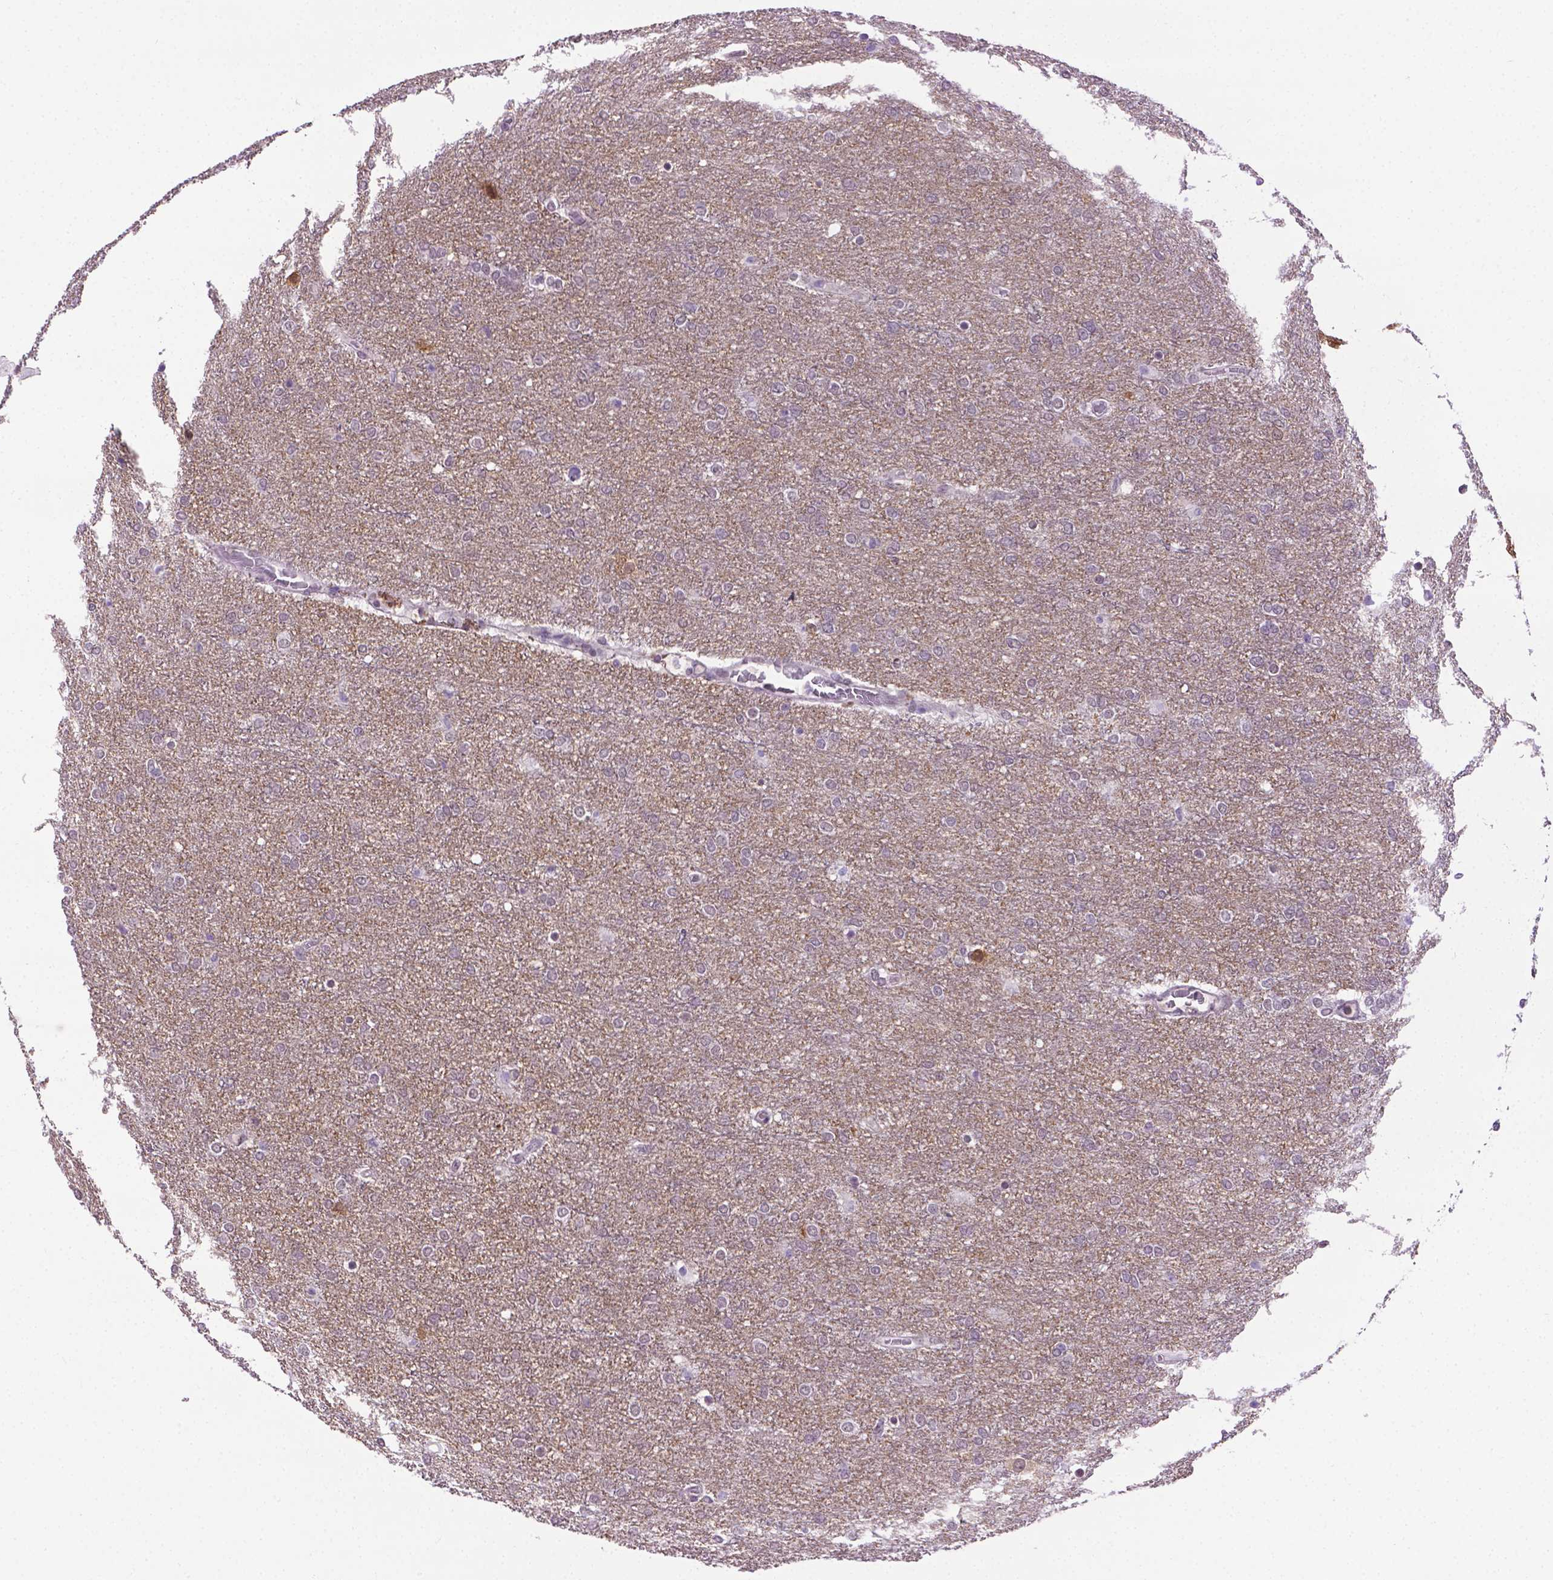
{"staining": {"intensity": "negative", "quantity": "none", "location": "none"}, "tissue": "glioma", "cell_type": "Tumor cells", "image_type": "cancer", "snomed": [{"axis": "morphology", "description": "Glioma, malignant, High grade"}, {"axis": "topography", "description": "Brain"}], "caption": "High magnification brightfield microscopy of malignant glioma (high-grade) stained with DAB (brown) and counterstained with hematoxylin (blue): tumor cells show no significant expression.", "gene": "ABI2", "patient": {"sex": "female", "age": 61}}